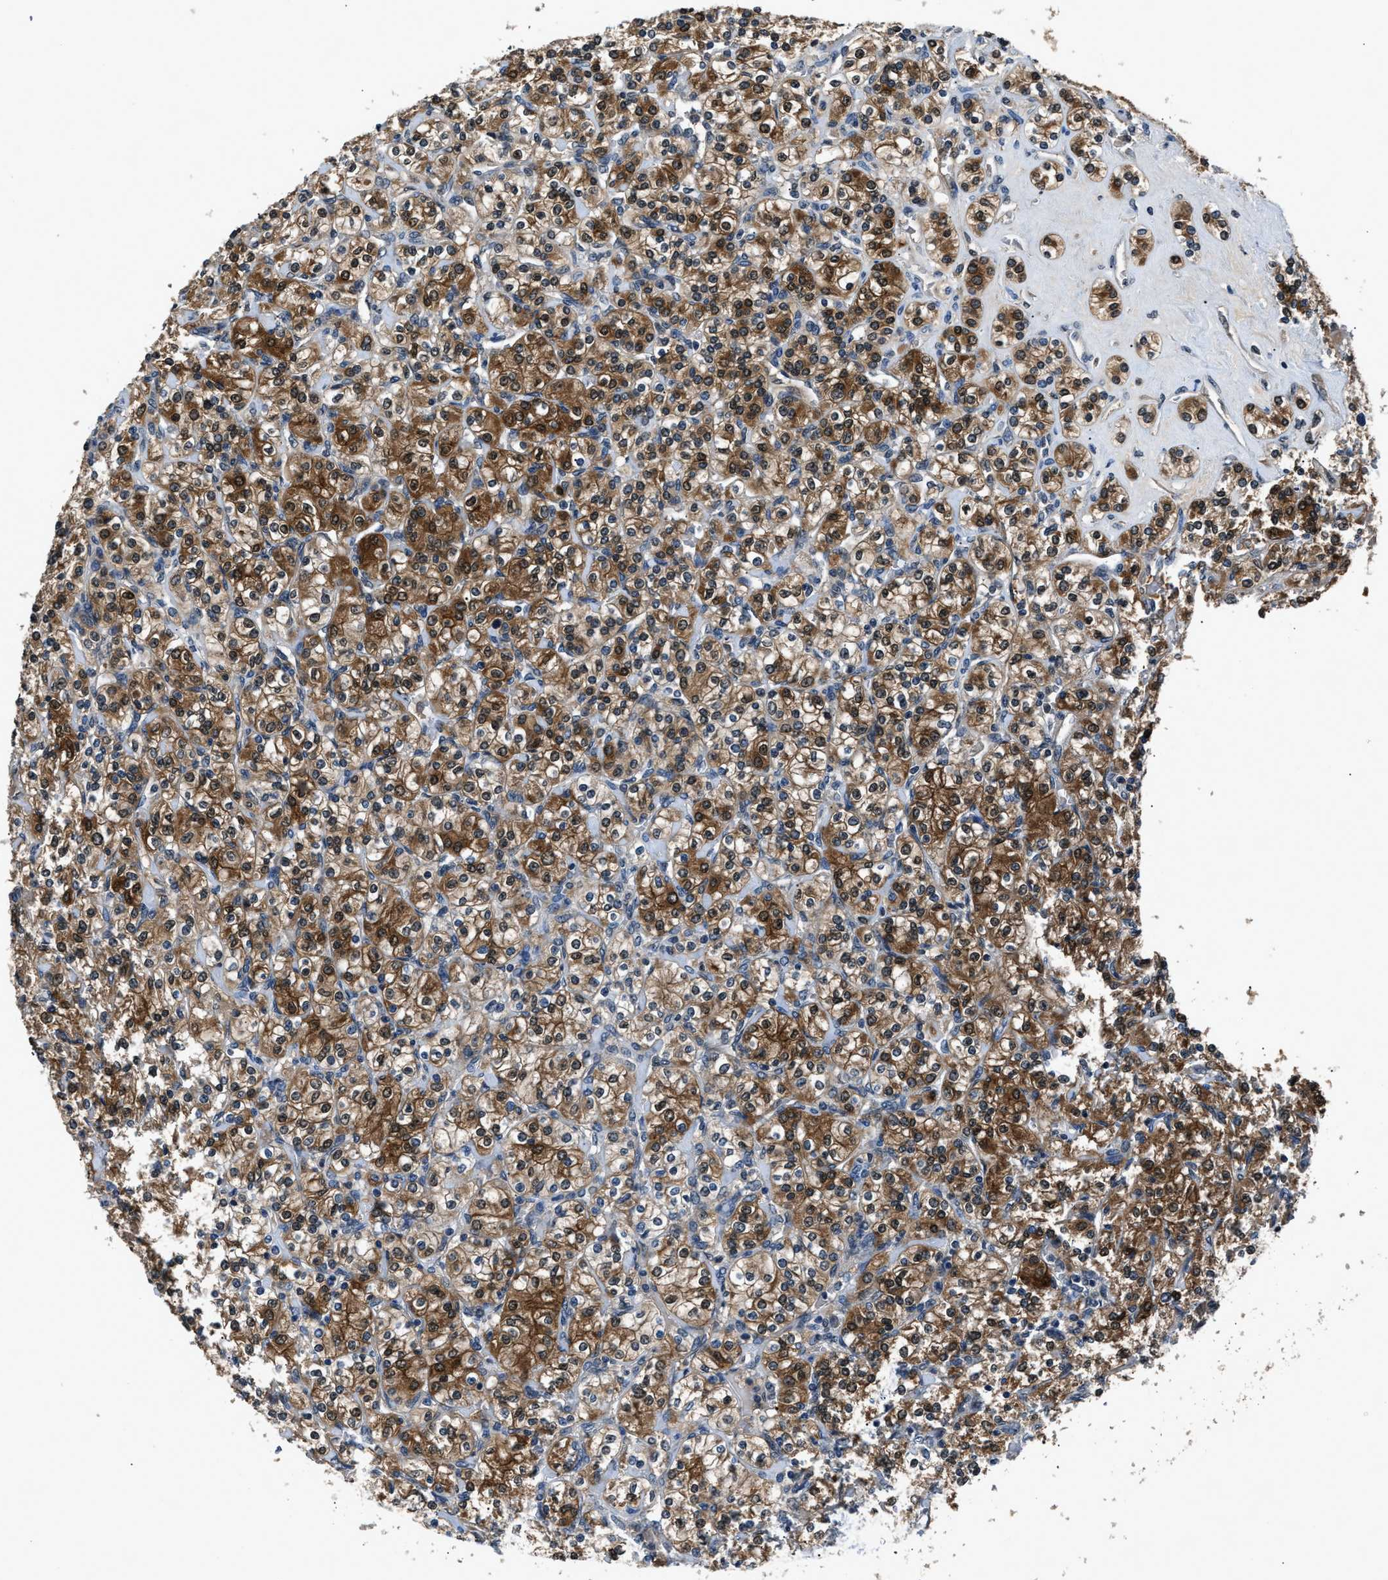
{"staining": {"intensity": "moderate", "quantity": ">75%", "location": "cytoplasmic/membranous"}, "tissue": "renal cancer", "cell_type": "Tumor cells", "image_type": "cancer", "snomed": [{"axis": "morphology", "description": "Adenocarcinoma, NOS"}, {"axis": "topography", "description": "Kidney"}], "caption": "Protein expression analysis of human adenocarcinoma (renal) reveals moderate cytoplasmic/membranous staining in about >75% of tumor cells.", "gene": "TP53I3", "patient": {"sex": "male", "age": 77}}